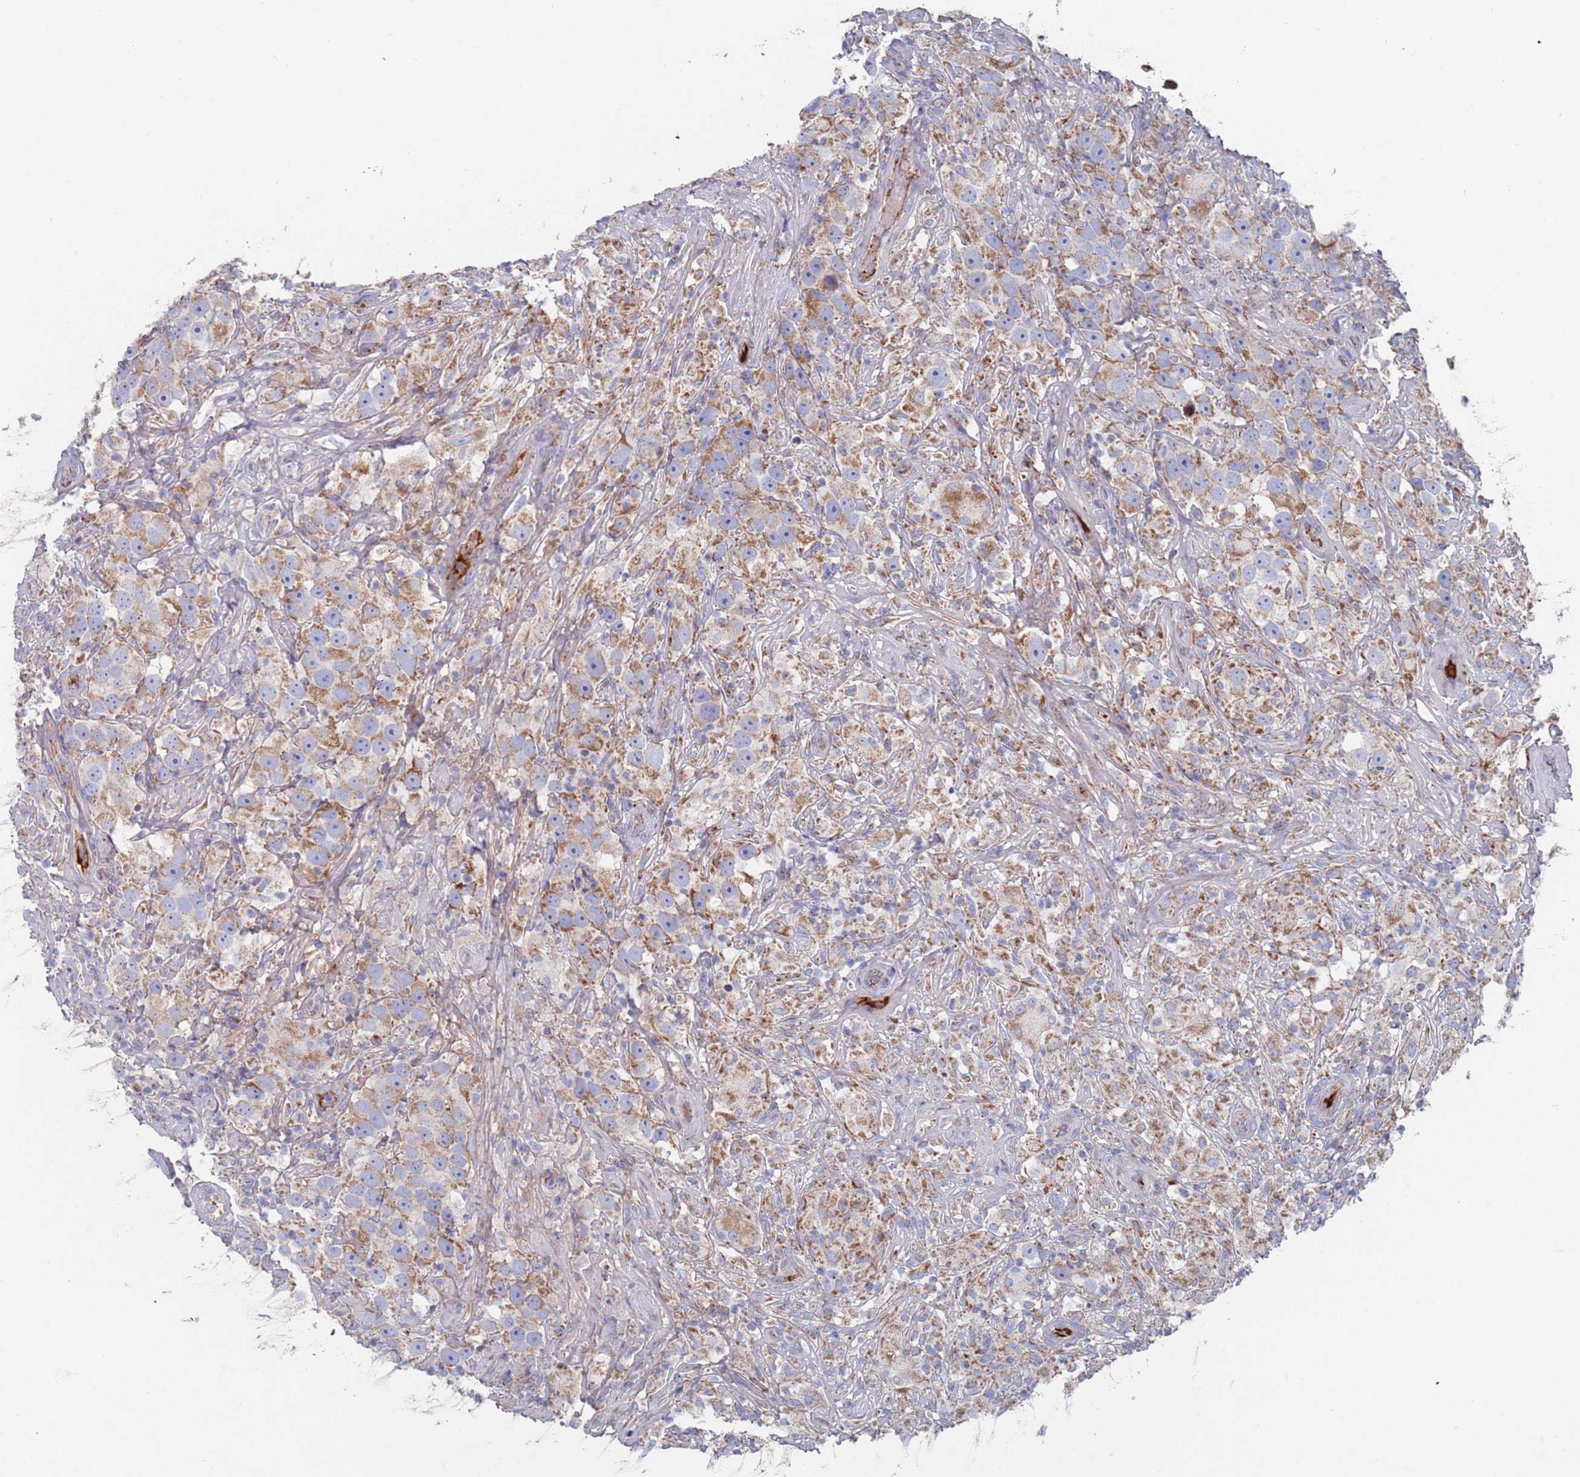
{"staining": {"intensity": "moderate", "quantity": "25%-75%", "location": "cytoplasmic/membranous"}, "tissue": "testis cancer", "cell_type": "Tumor cells", "image_type": "cancer", "snomed": [{"axis": "morphology", "description": "Seminoma, NOS"}, {"axis": "topography", "description": "Testis"}], "caption": "An image showing moderate cytoplasmic/membranous staining in about 25%-75% of tumor cells in seminoma (testis), as visualized by brown immunohistochemical staining.", "gene": "MRPL22", "patient": {"sex": "male", "age": 49}}